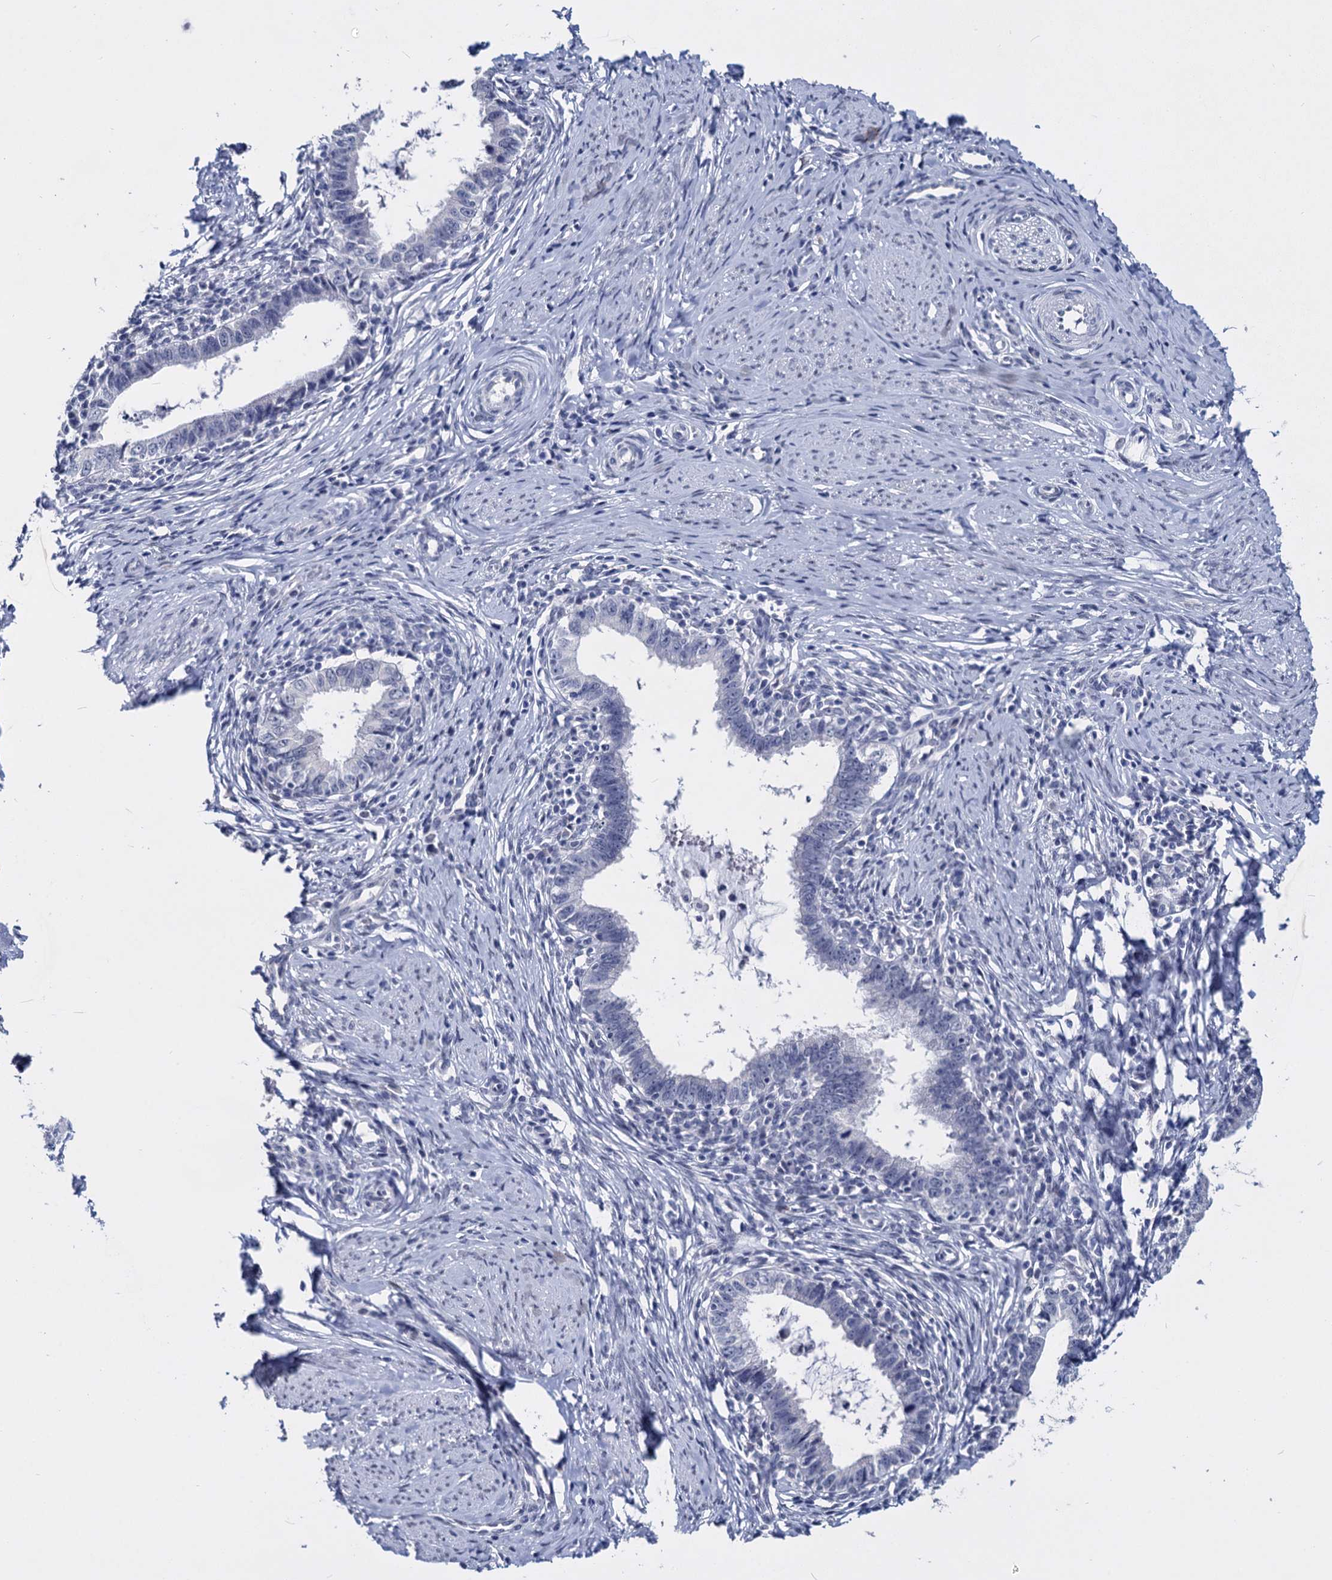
{"staining": {"intensity": "negative", "quantity": "none", "location": "none"}, "tissue": "cervical cancer", "cell_type": "Tumor cells", "image_type": "cancer", "snomed": [{"axis": "morphology", "description": "Adenocarcinoma, NOS"}, {"axis": "topography", "description": "Cervix"}], "caption": "Immunohistochemistry (IHC) micrograph of neoplastic tissue: human adenocarcinoma (cervical) stained with DAB (3,3'-diaminobenzidine) shows no significant protein staining in tumor cells.", "gene": "MAGEA4", "patient": {"sex": "female", "age": 36}}